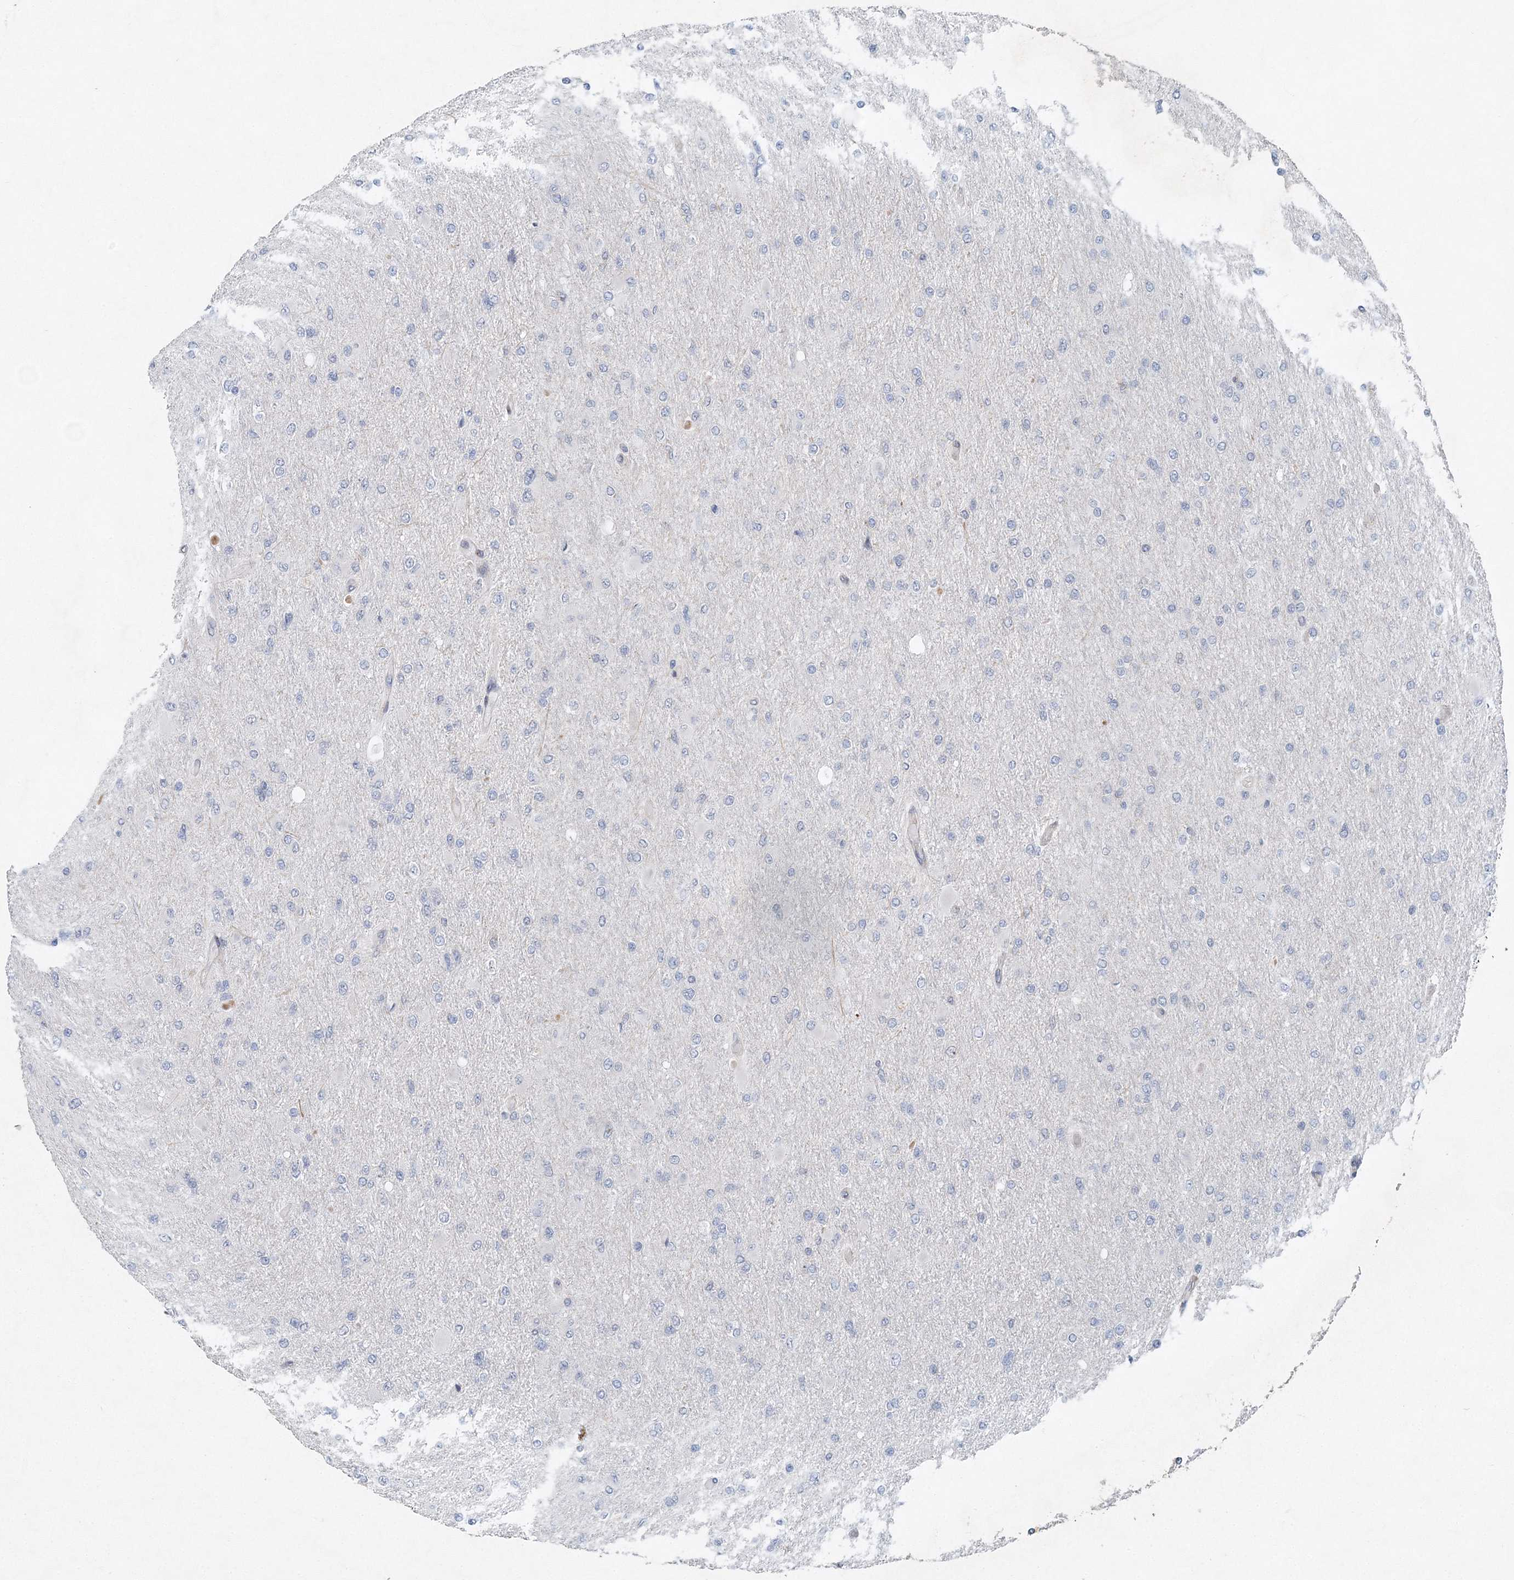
{"staining": {"intensity": "negative", "quantity": "none", "location": "none"}, "tissue": "glioma", "cell_type": "Tumor cells", "image_type": "cancer", "snomed": [{"axis": "morphology", "description": "Glioma, malignant, High grade"}, {"axis": "topography", "description": "Cerebral cortex"}], "caption": "Glioma stained for a protein using immunohistochemistry shows no staining tumor cells.", "gene": "UIMC1", "patient": {"sex": "female", "age": 36}}